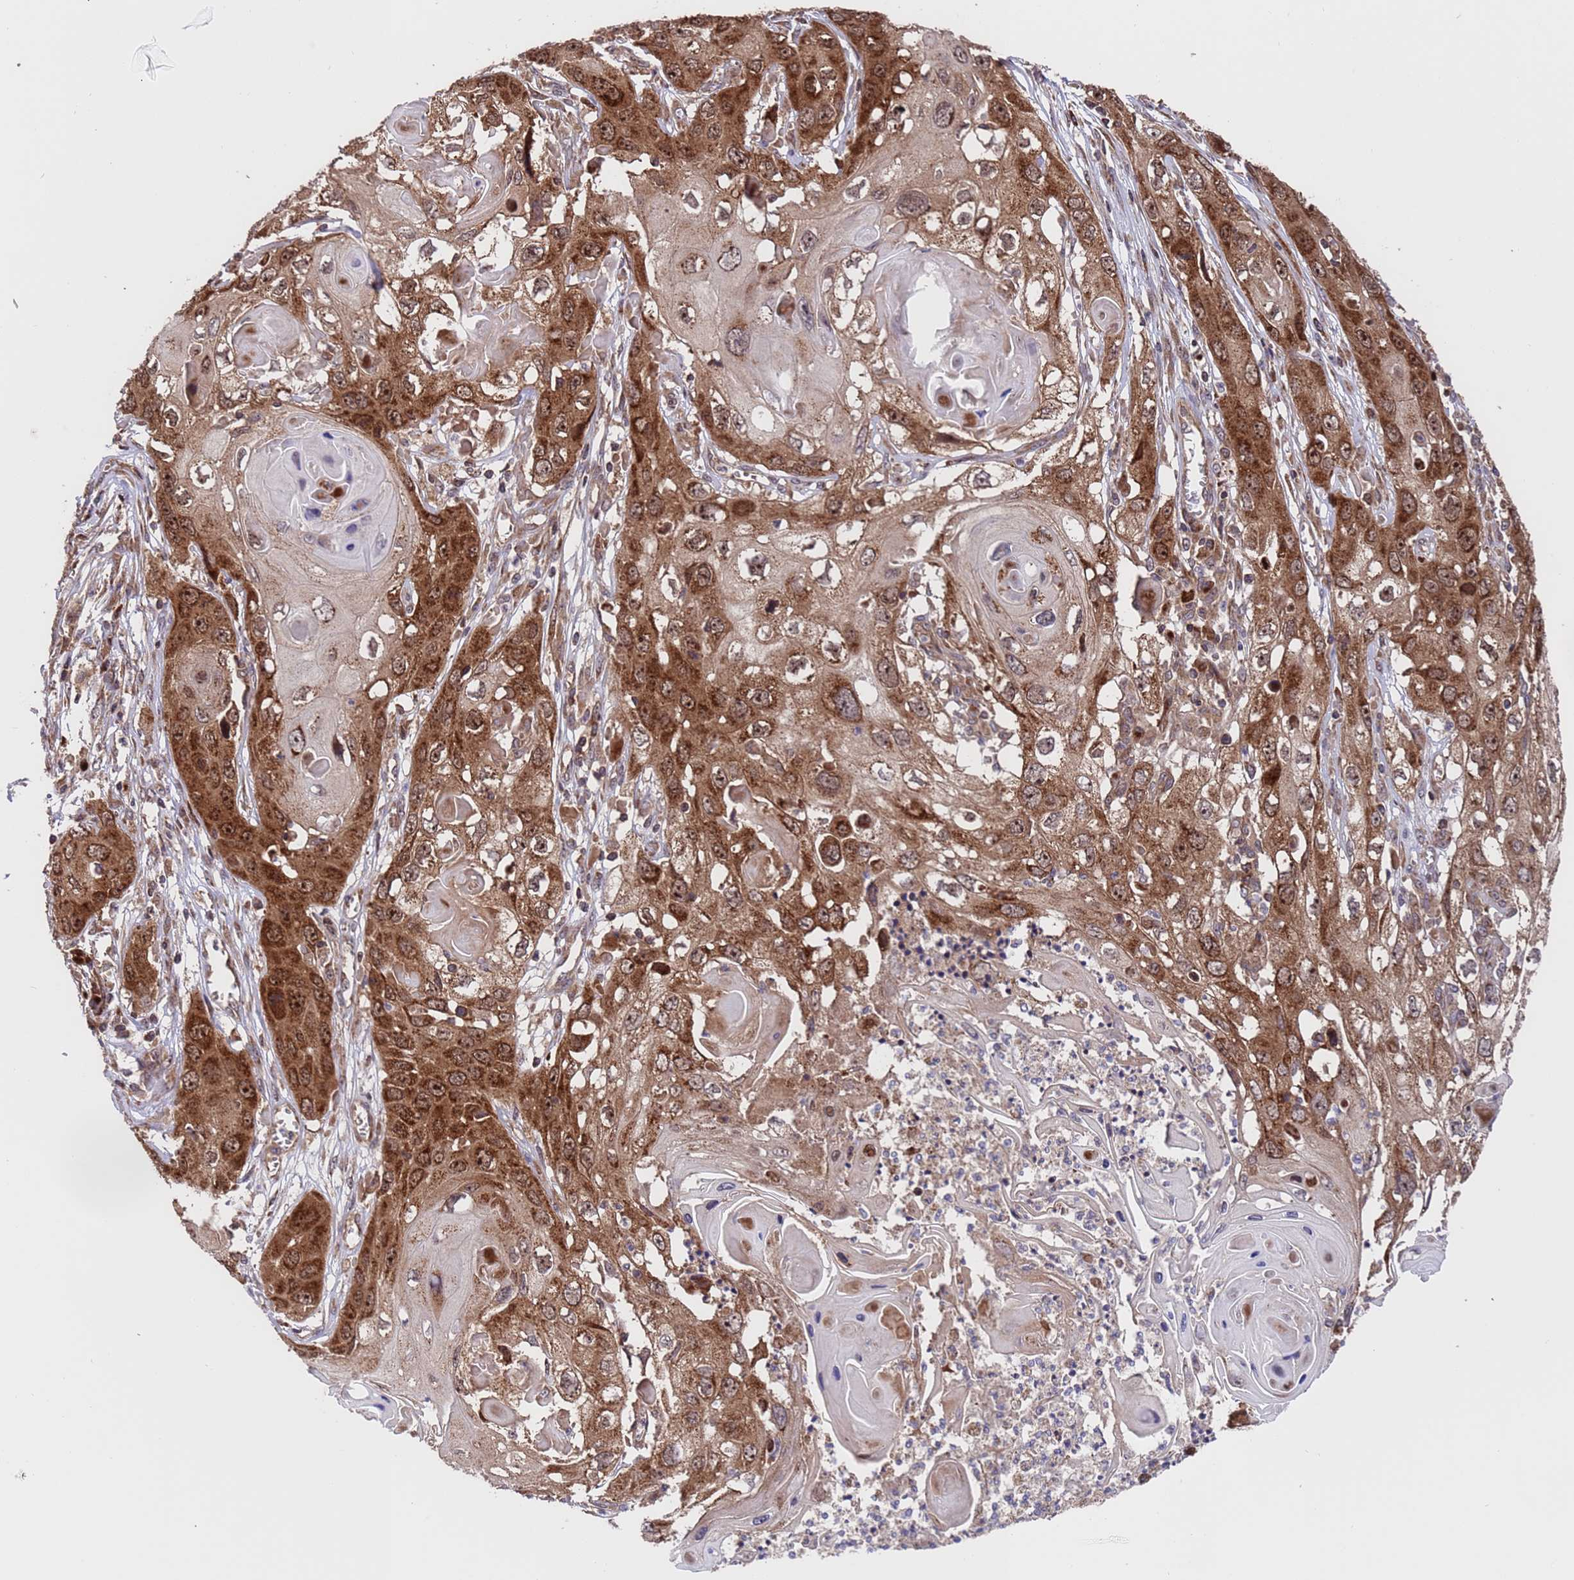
{"staining": {"intensity": "strong", "quantity": ">75%", "location": "cytoplasmic/membranous,nuclear"}, "tissue": "skin cancer", "cell_type": "Tumor cells", "image_type": "cancer", "snomed": [{"axis": "morphology", "description": "Squamous cell carcinoma, NOS"}, {"axis": "topography", "description": "Skin"}], "caption": "High-power microscopy captured an immunohistochemistry micrograph of skin cancer (squamous cell carcinoma), revealing strong cytoplasmic/membranous and nuclear staining in approximately >75% of tumor cells.", "gene": "TSR3", "patient": {"sex": "male", "age": 55}}